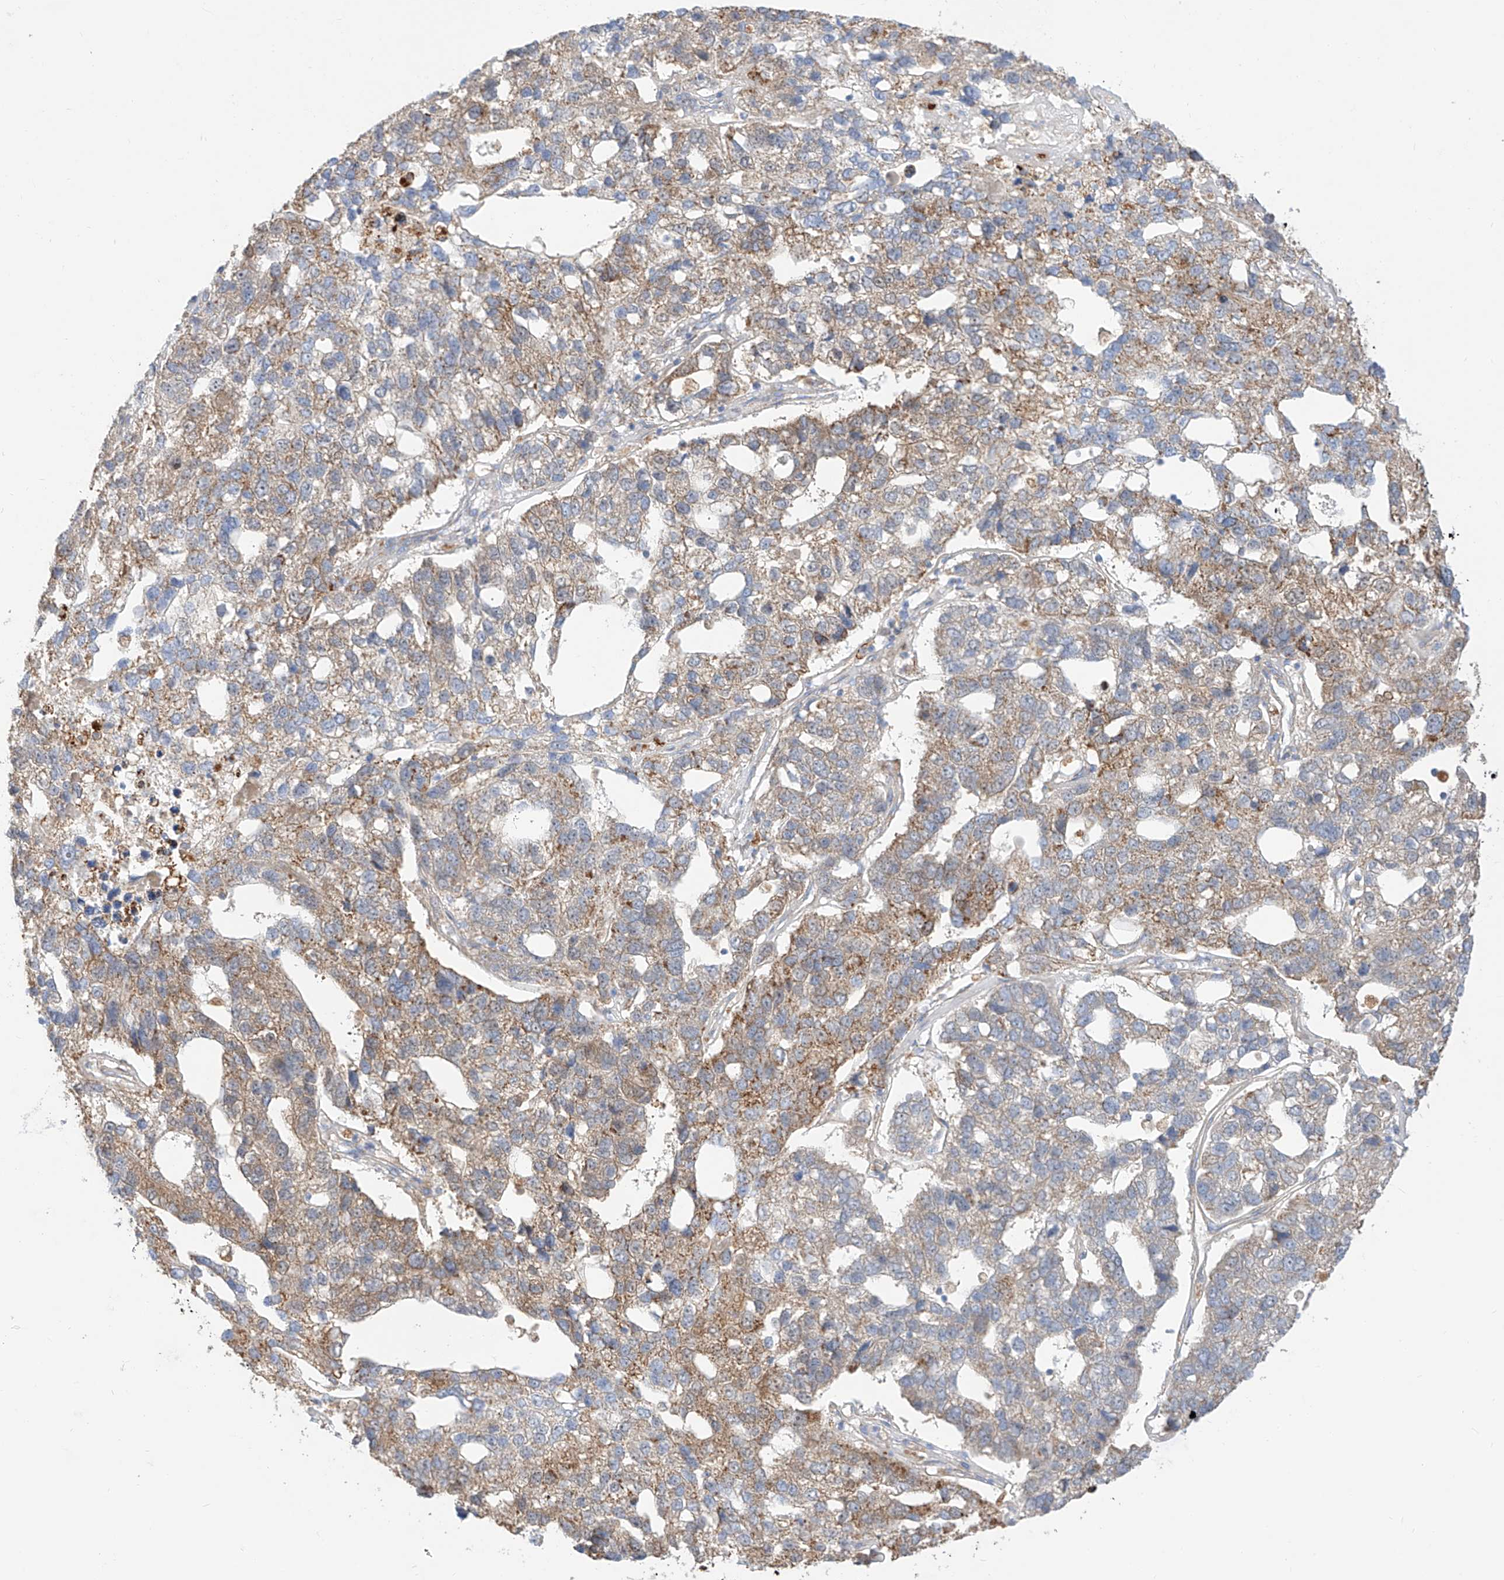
{"staining": {"intensity": "moderate", "quantity": "25%-75%", "location": "cytoplasmic/membranous"}, "tissue": "pancreatic cancer", "cell_type": "Tumor cells", "image_type": "cancer", "snomed": [{"axis": "morphology", "description": "Adenocarcinoma, NOS"}, {"axis": "topography", "description": "Pancreas"}], "caption": "Protein analysis of adenocarcinoma (pancreatic) tissue demonstrates moderate cytoplasmic/membranous staining in approximately 25%-75% of tumor cells.", "gene": "CST9", "patient": {"sex": "female", "age": 61}}